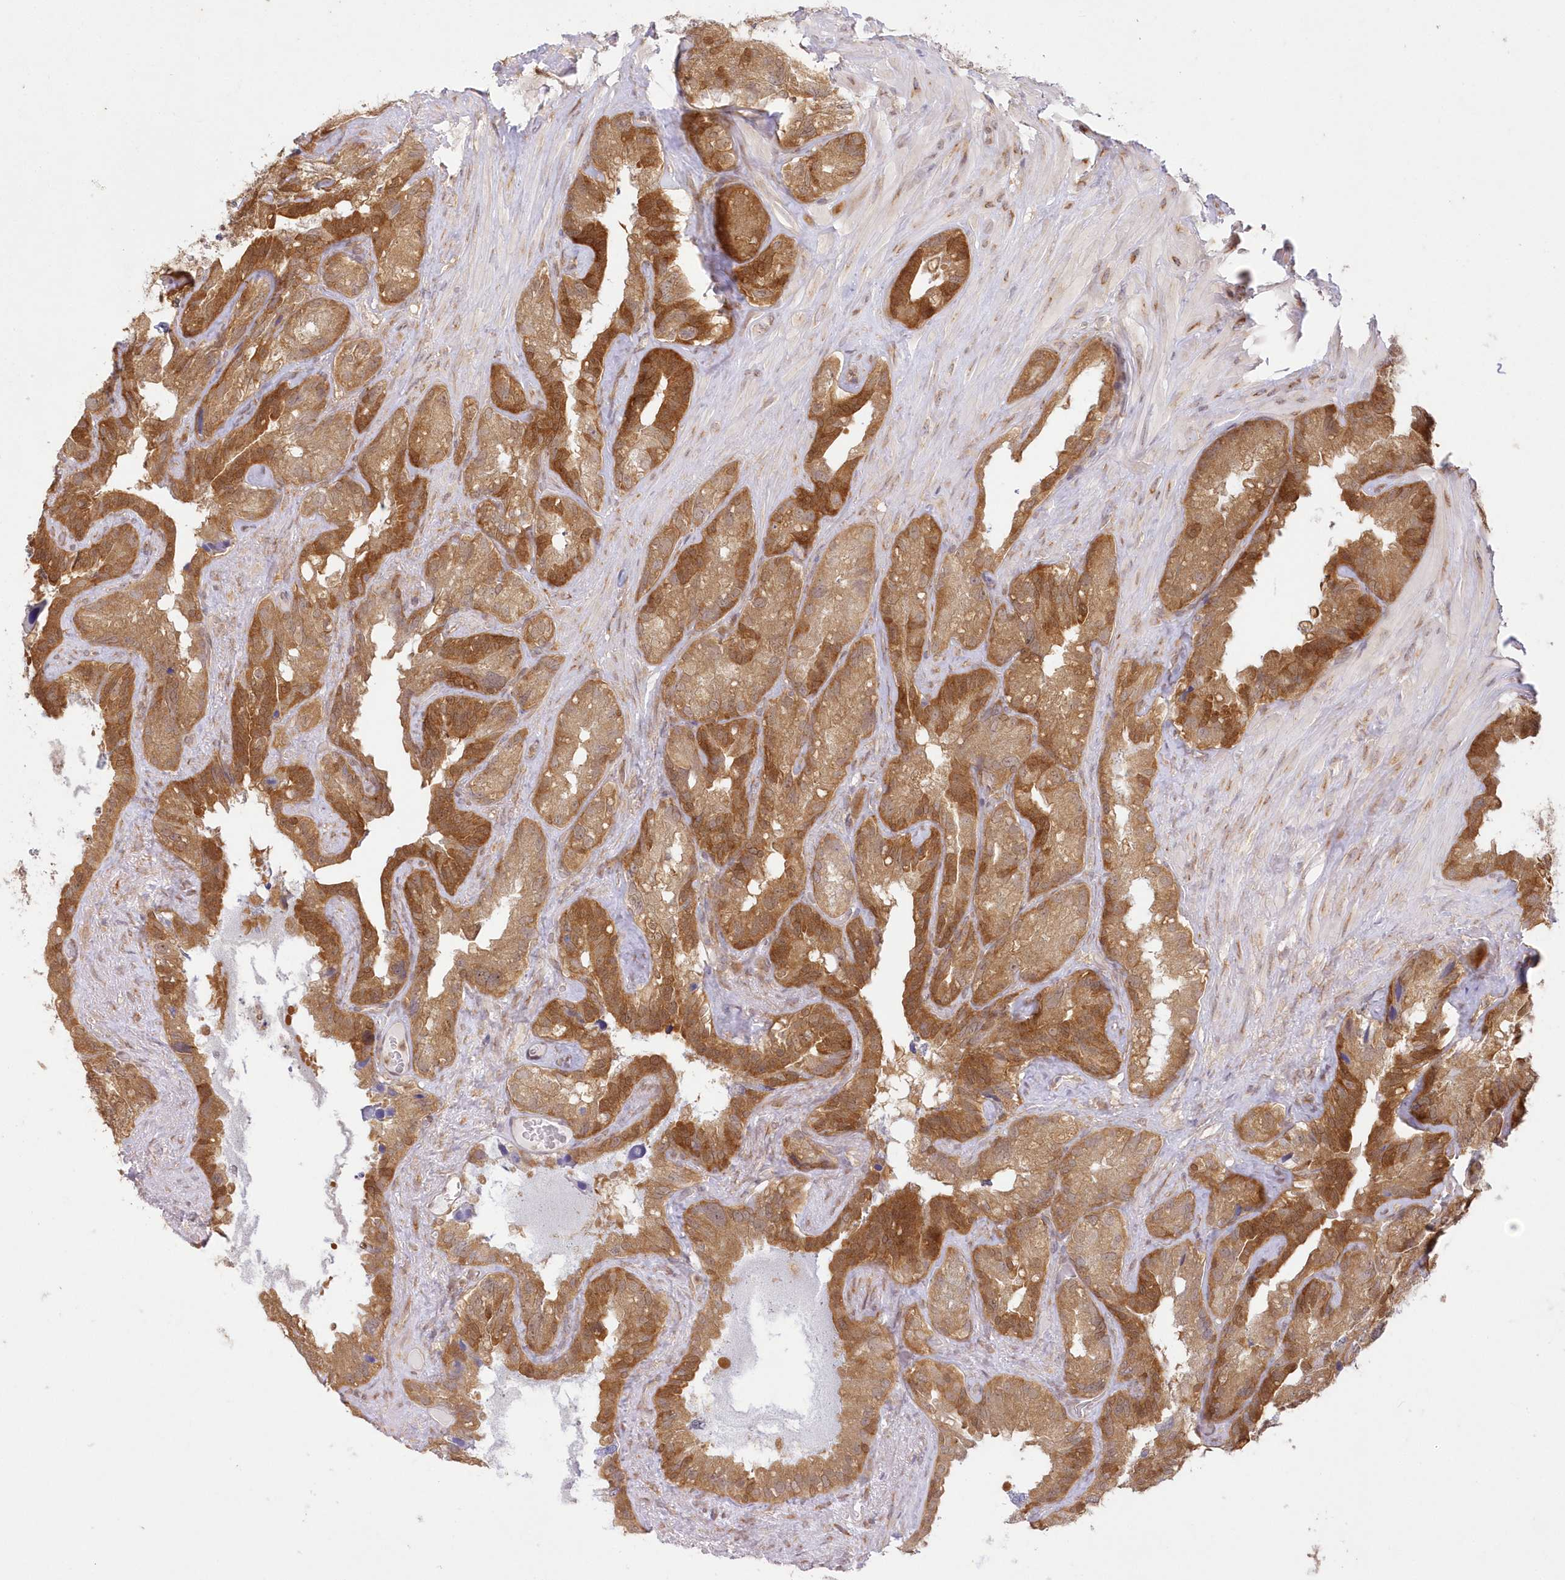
{"staining": {"intensity": "strong", "quantity": ">75%", "location": "cytoplasmic/membranous"}, "tissue": "seminal vesicle", "cell_type": "Glandular cells", "image_type": "normal", "snomed": [{"axis": "morphology", "description": "Normal tissue, NOS"}, {"axis": "topography", "description": "Prostate"}, {"axis": "topography", "description": "Seminal veicle"}], "caption": "Immunohistochemistry micrograph of benign human seminal vesicle stained for a protein (brown), which demonstrates high levels of strong cytoplasmic/membranous positivity in about >75% of glandular cells.", "gene": "RNPEP", "patient": {"sex": "male", "age": 68}}